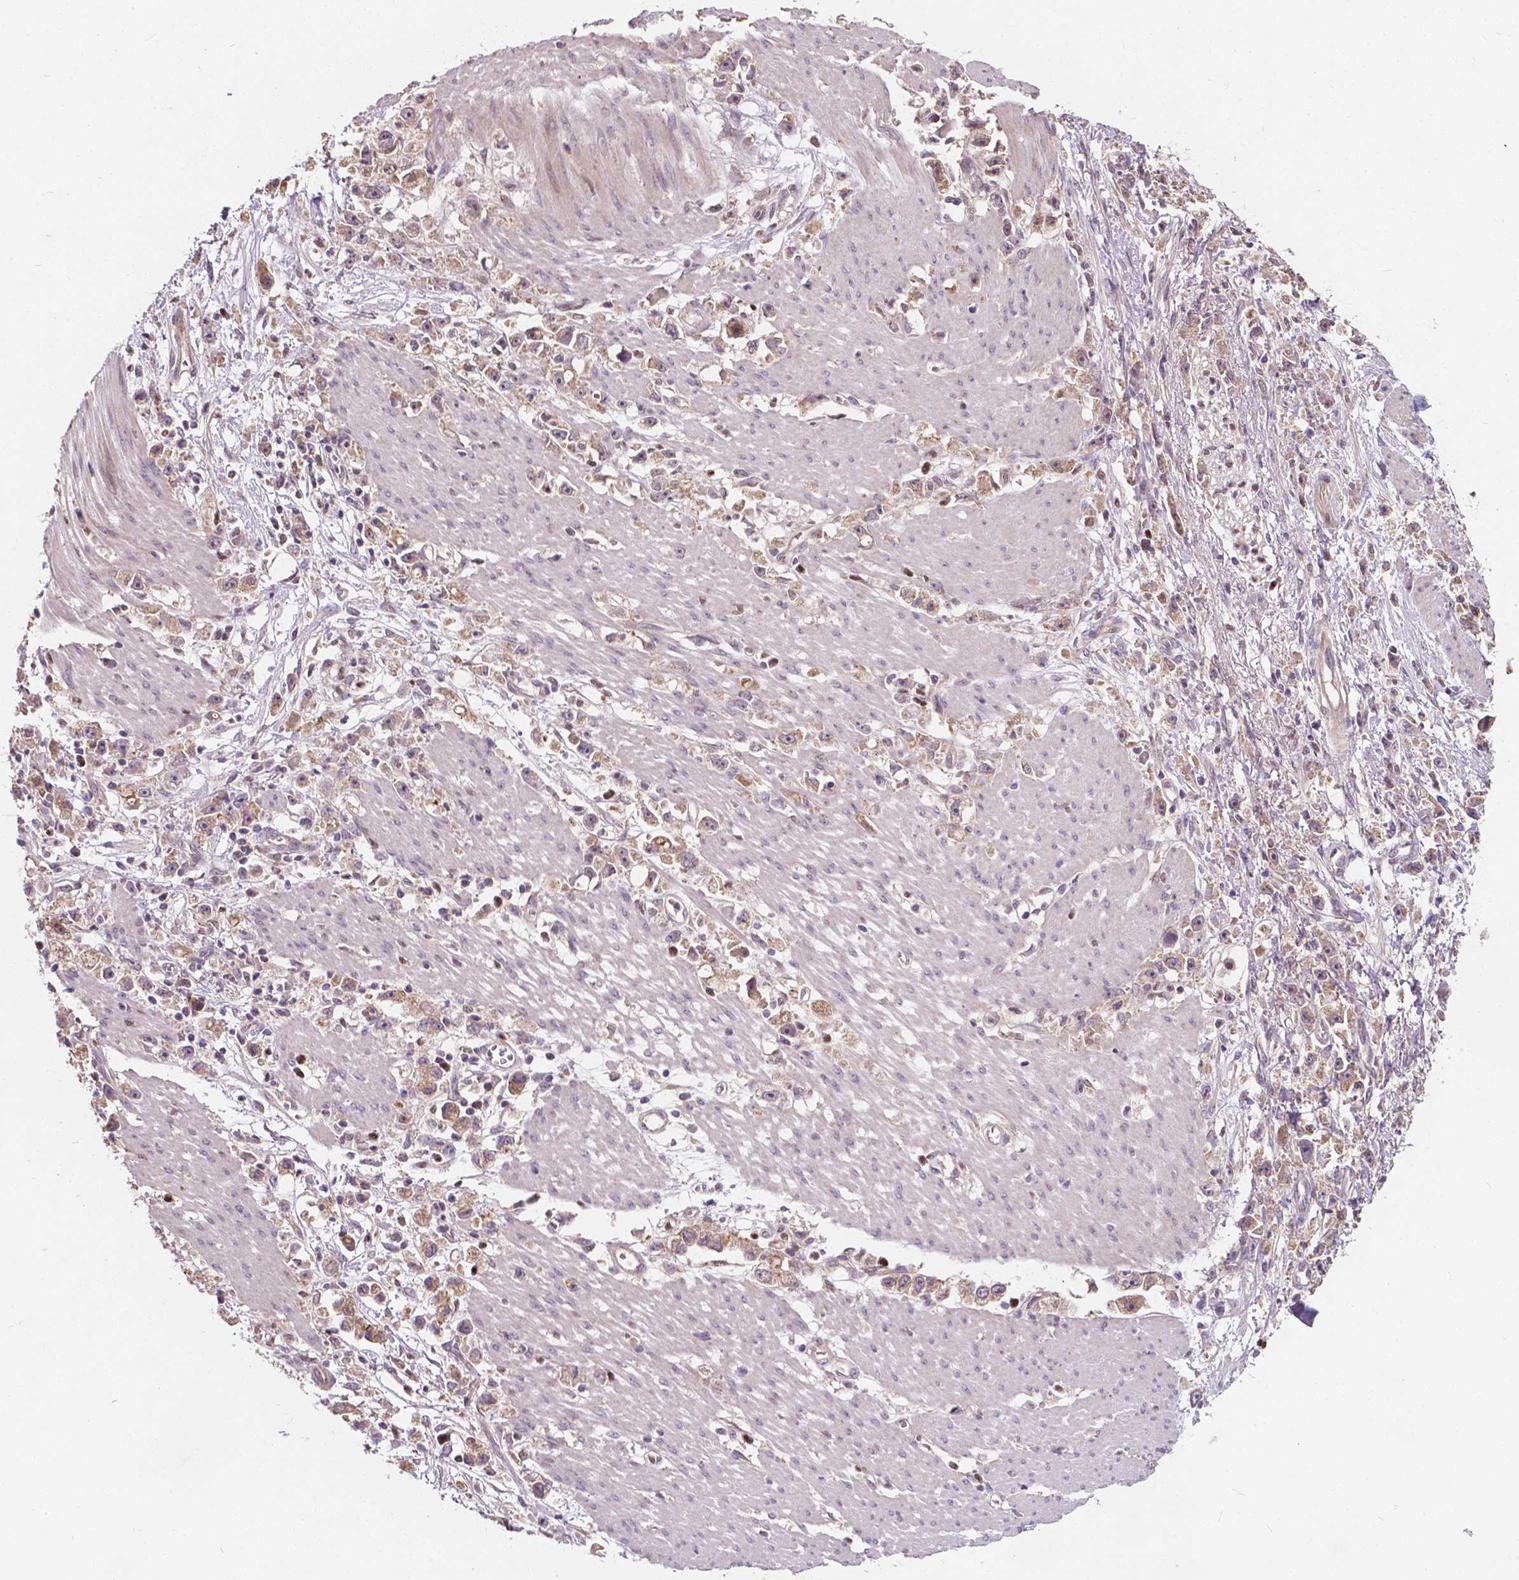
{"staining": {"intensity": "weak", "quantity": ">75%", "location": "cytoplasmic/membranous"}, "tissue": "stomach cancer", "cell_type": "Tumor cells", "image_type": "cancer", "snomed": [{"axis": "morphology", "description": "Adenocarcinoma, NOS"}, {"axis": "topography", "description": "Stomach"}], "caption": "A histopathology image of stomach cancer stained for a protein shows weak cytoplasmic/membranous brown staining in tumor cells.", "gene": "DUSP16", "patient": {"sex": "female", "age": 59}}